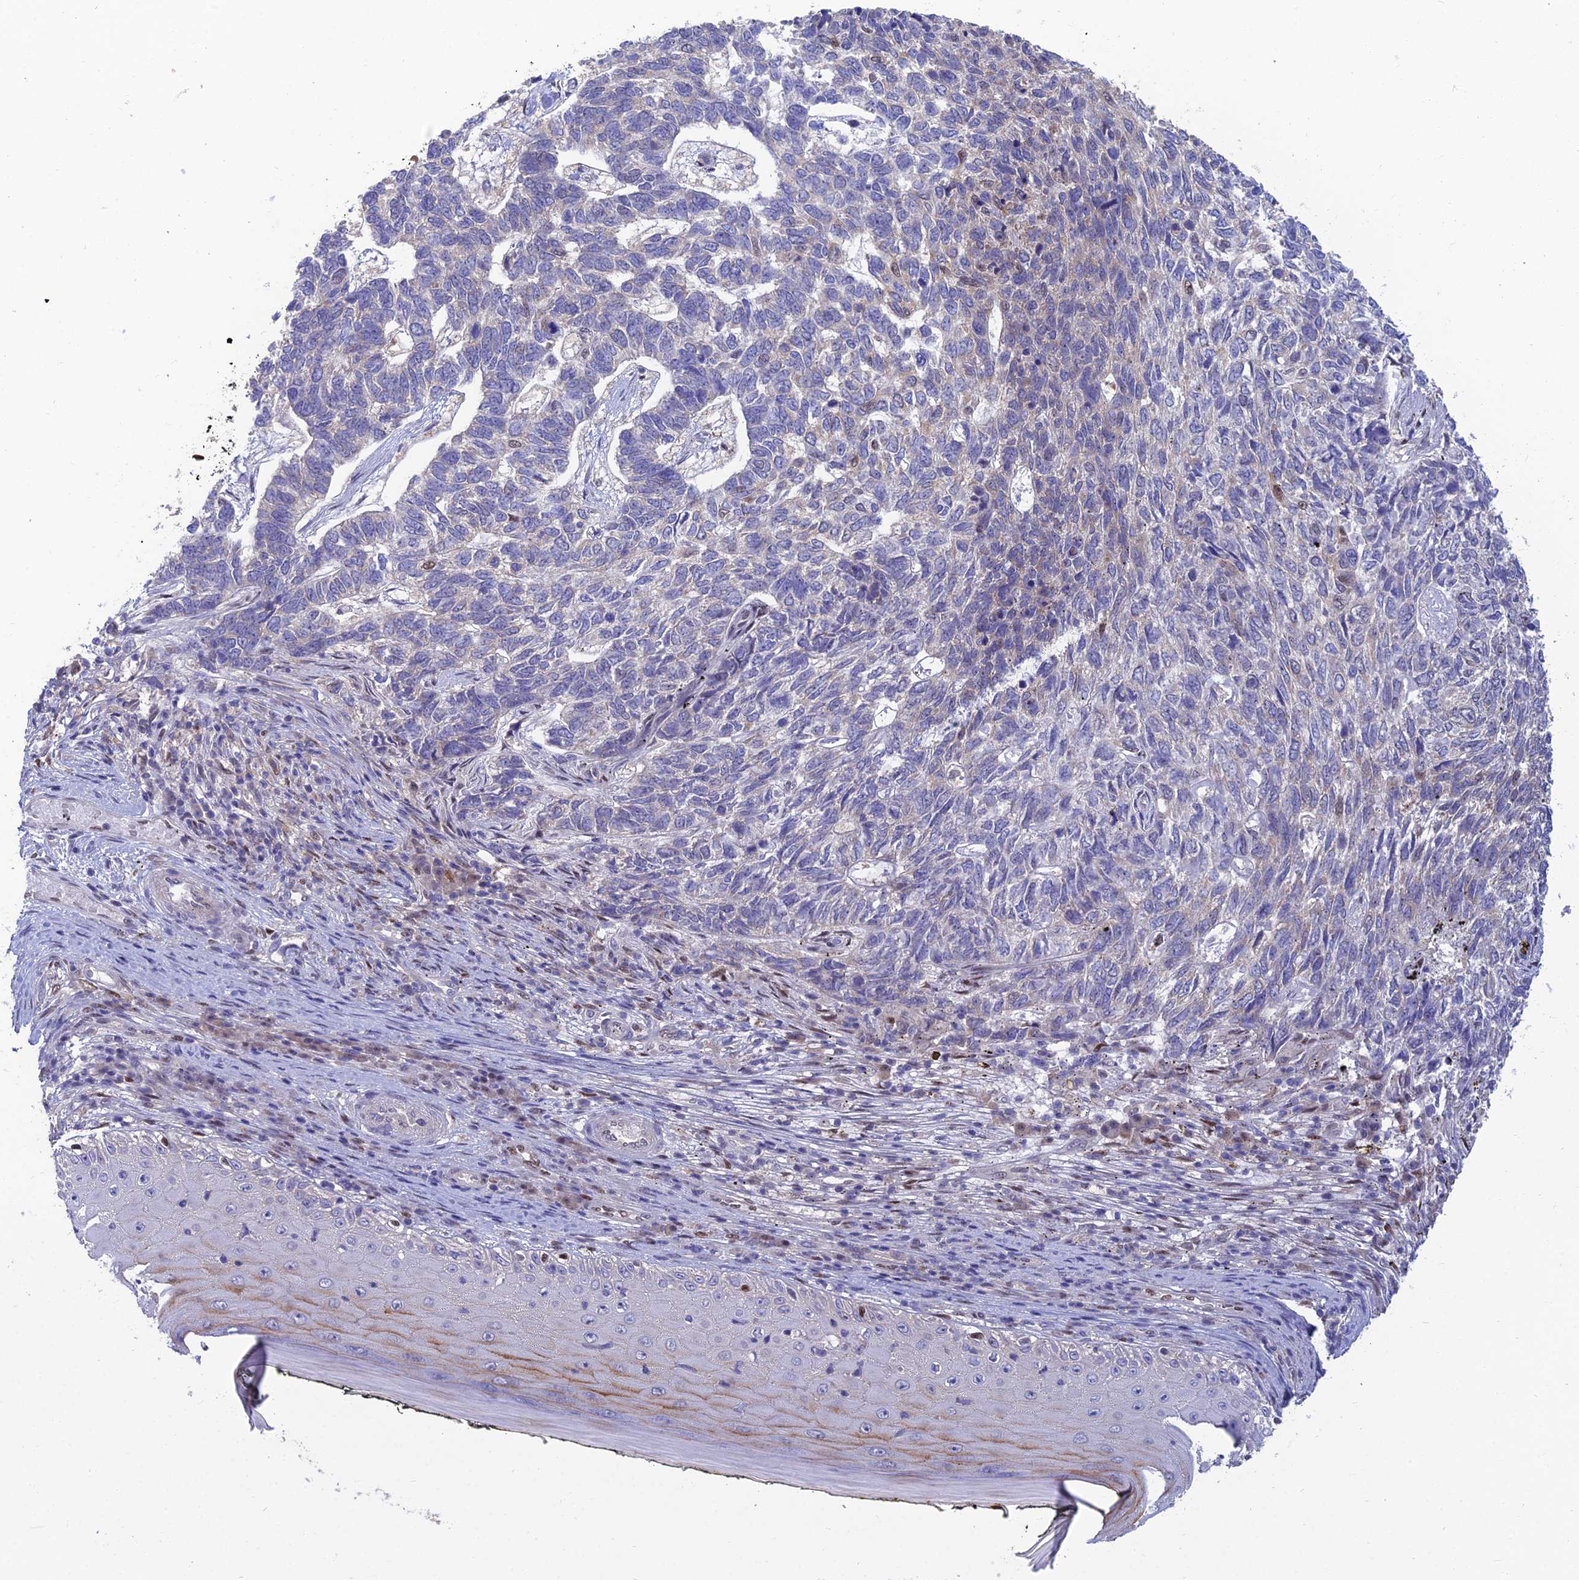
{"staining": {"intensity": "moderate", "quantity": "<25%", "location": "nuclear"}, "tissue": "skin cancer", "cell_type": "Tumor cells", "image_type": "cancer", "snomed": [{"axis": "morphology", "description": "Basal cell carcinoma"}, {"axis": "topography", "description": "Skin"}], "caption": "A micrograph of skin cancer (basal cell carcinoma) stained for a protein exhibits moderate nuclear brown staining in tumor cells.", "gene": "DNPEP", "patient": {"sex": "female", "age": 65}}